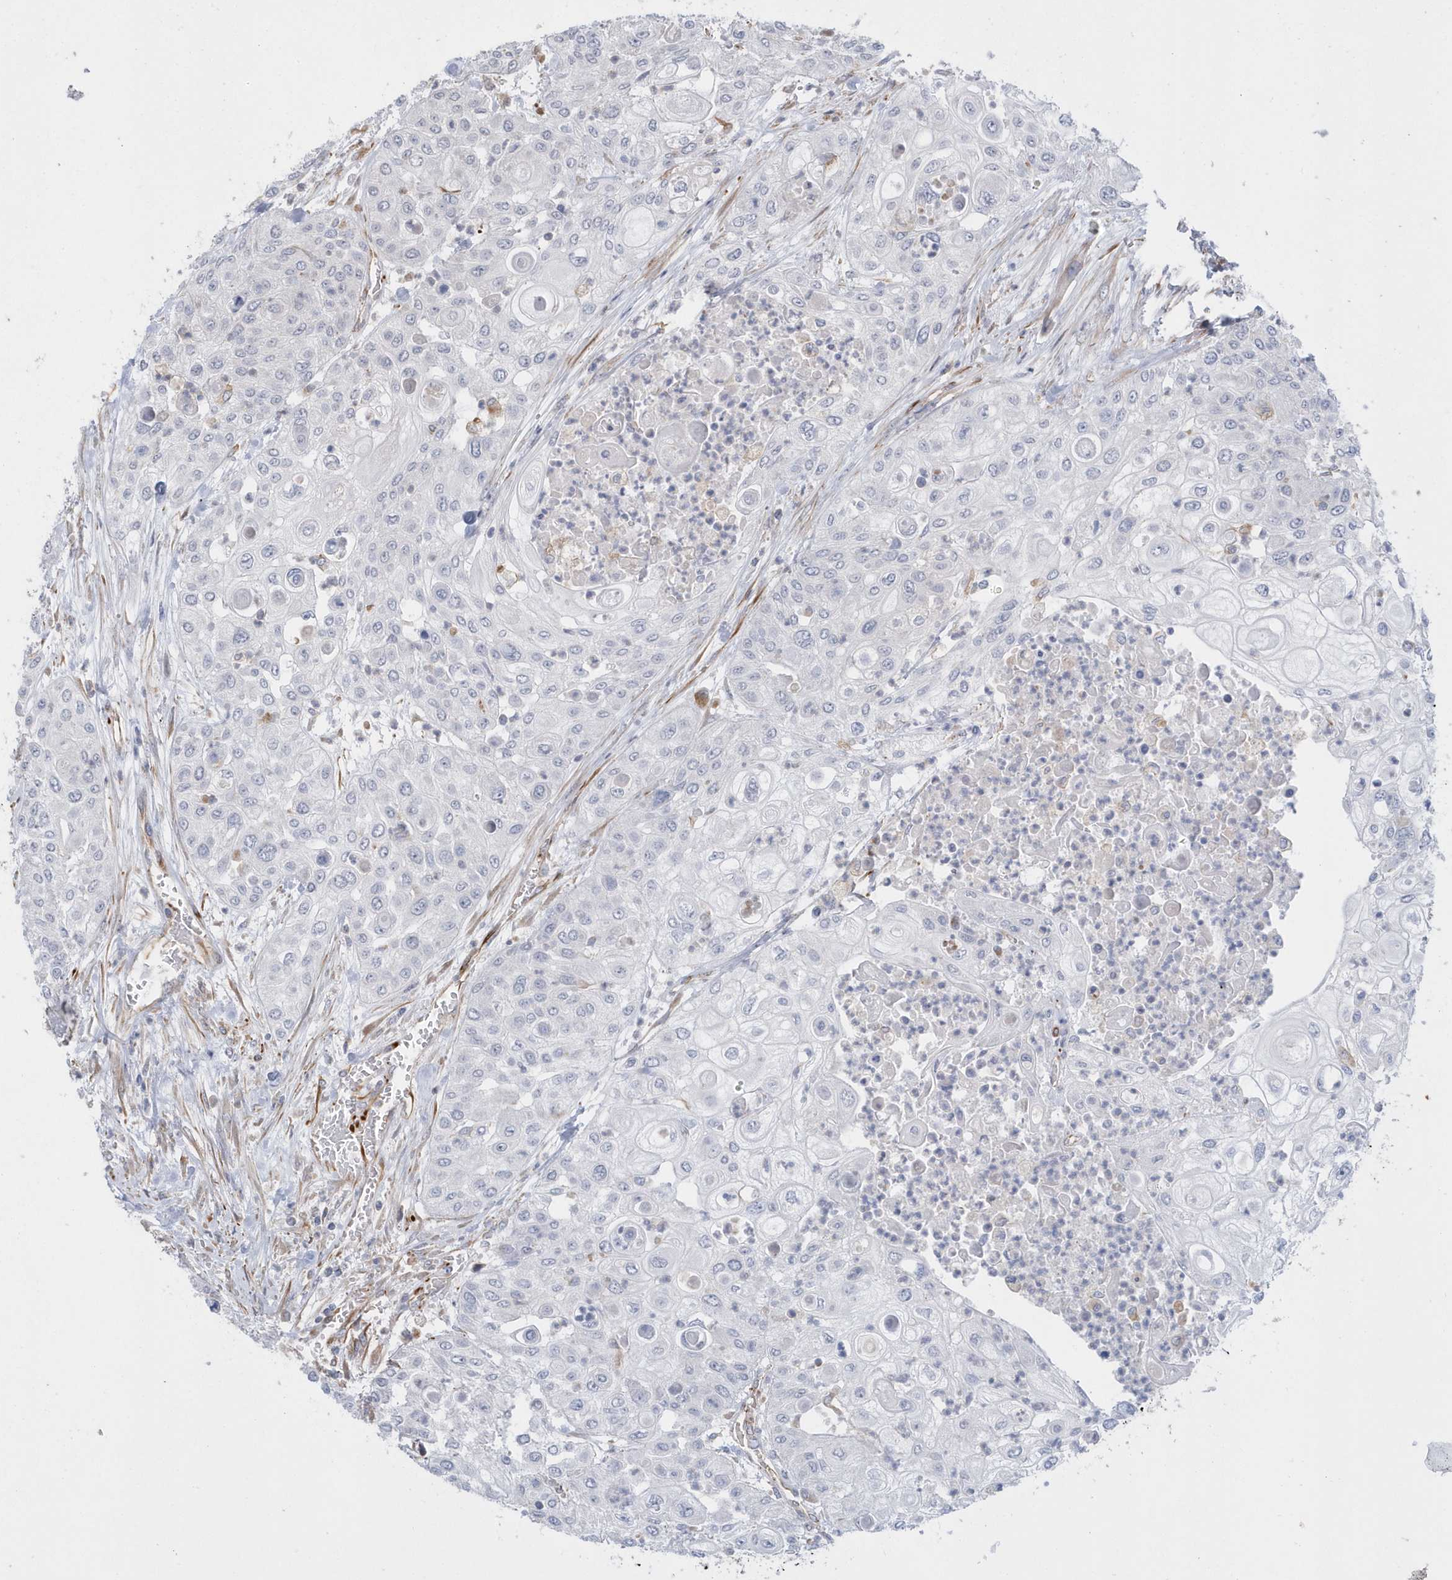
{"staining": {"intensity": "negative", "quantity": "none", "location": "none"}, "tissue": "urothelial cancer", "cell_type": "Tumor cells", "image_type": "cancer", "snomed": [{"axis": "morphology", "description": "Urothelial carcinoma, High grade"}, {"axis": "topography", "description": "Urinary bladder"}], "caption": "Urothelial cancer was stained to show a protein in brown. There is no significant positivity in tumor cells. (DAB (3,3'-diaminobenzidine) immunohistochemistry visualized using brightfield microscopy, high magnification).", "gene": "RAB17", "patient": {"sex": "female", "age": 79}}